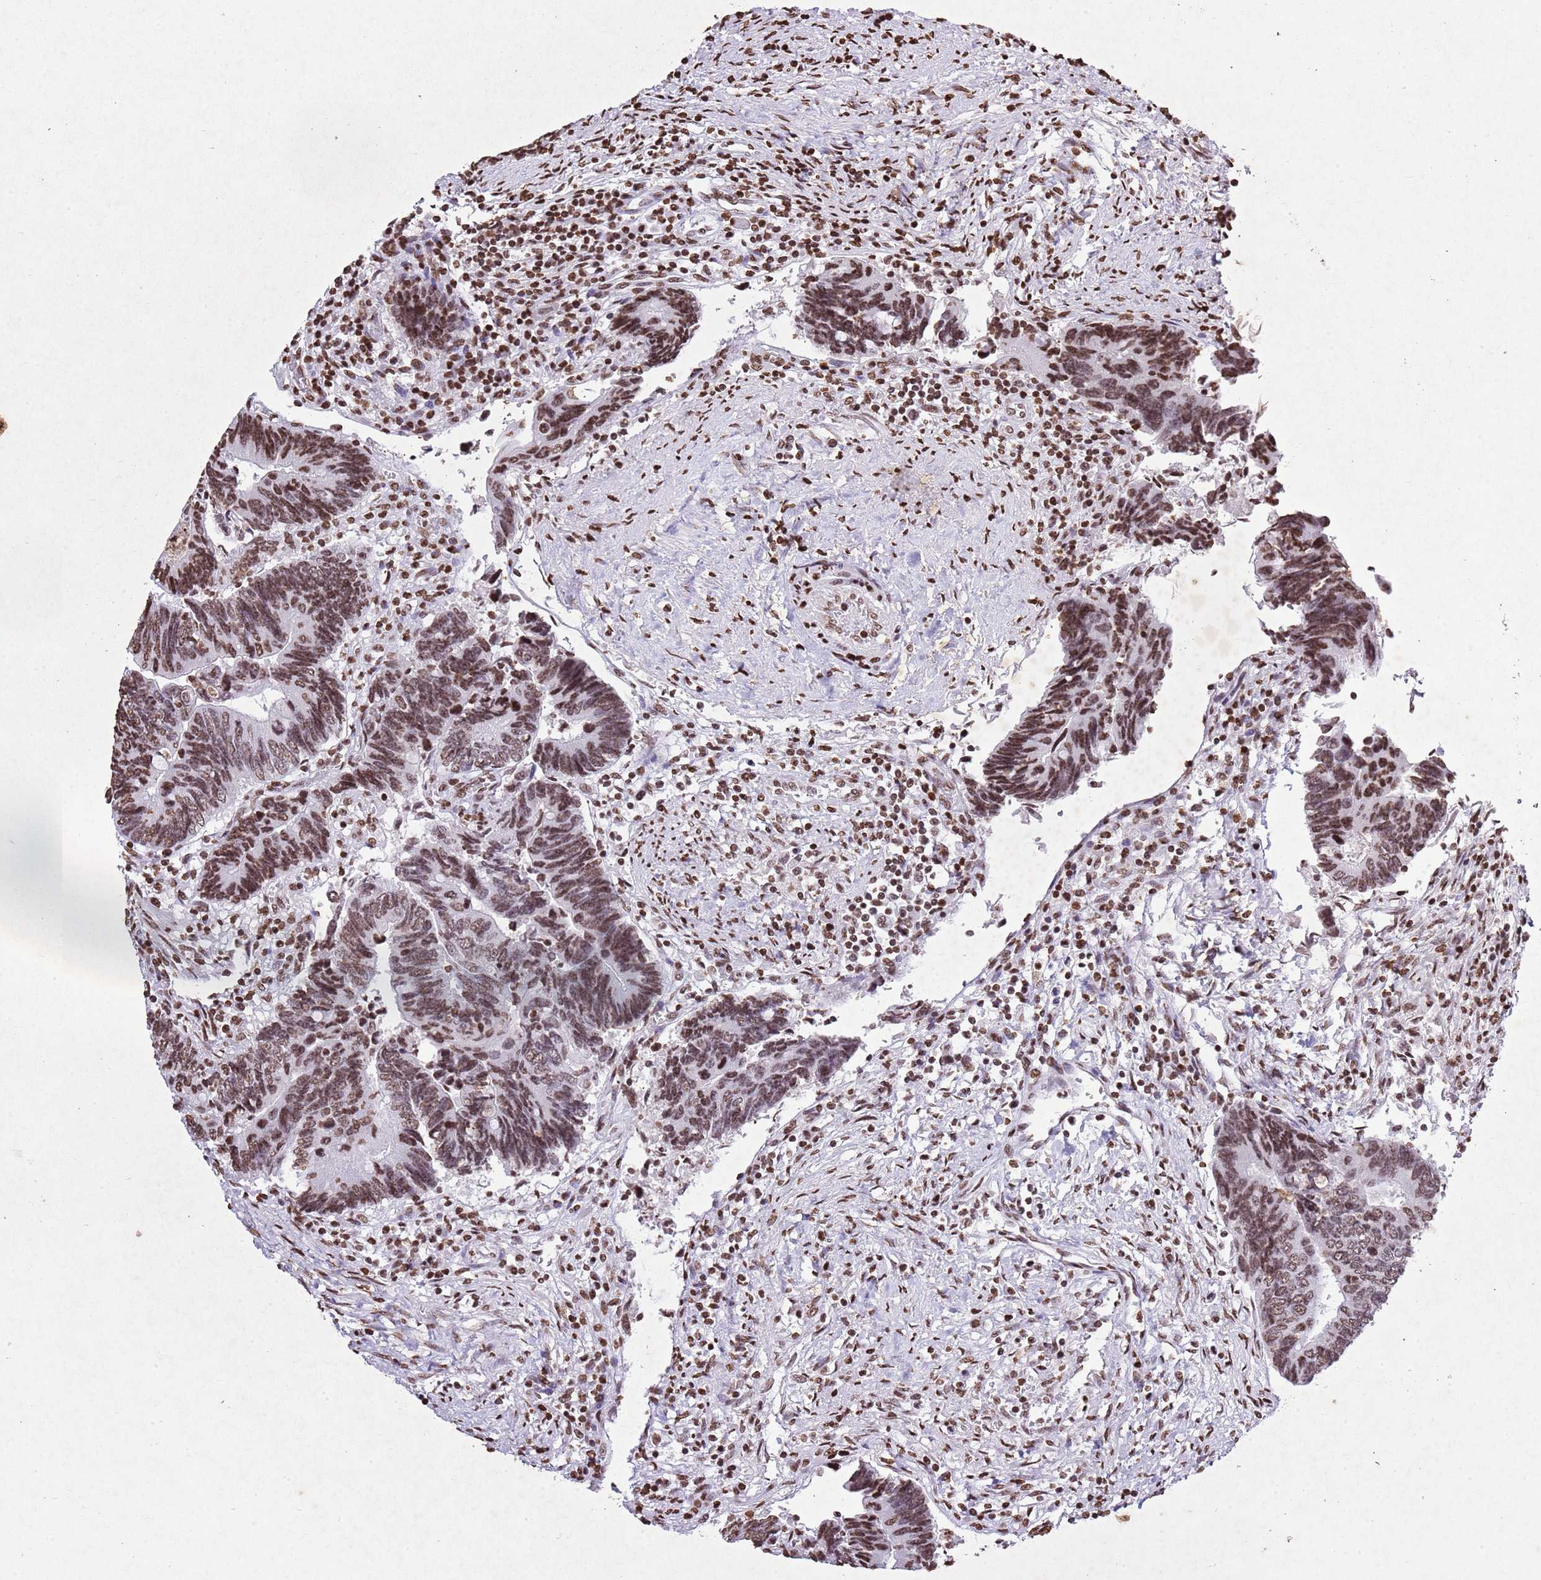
{"staining": {"intensity": "moderate", "quantity": ">75%", "location": "nuclear"}, "tissue": "colorectal cancer", "cell_type": "Tumor cells", "image_type": "cancer", "snomed": [{"axis": "morphology", "description": "Adenocarcinoma, NOS"}, {"axis": "topography", "description": "Colon"}], "caption": "Immunohistochemistry micrograph of colorectal adenocarcinoma stained for a protein (brown), which demonstrates medium levels of moderate nuclear expression in about >75% of tumor cells.", "gene": "BMAL1", "patient": {"sex": "male", "age": 87}}